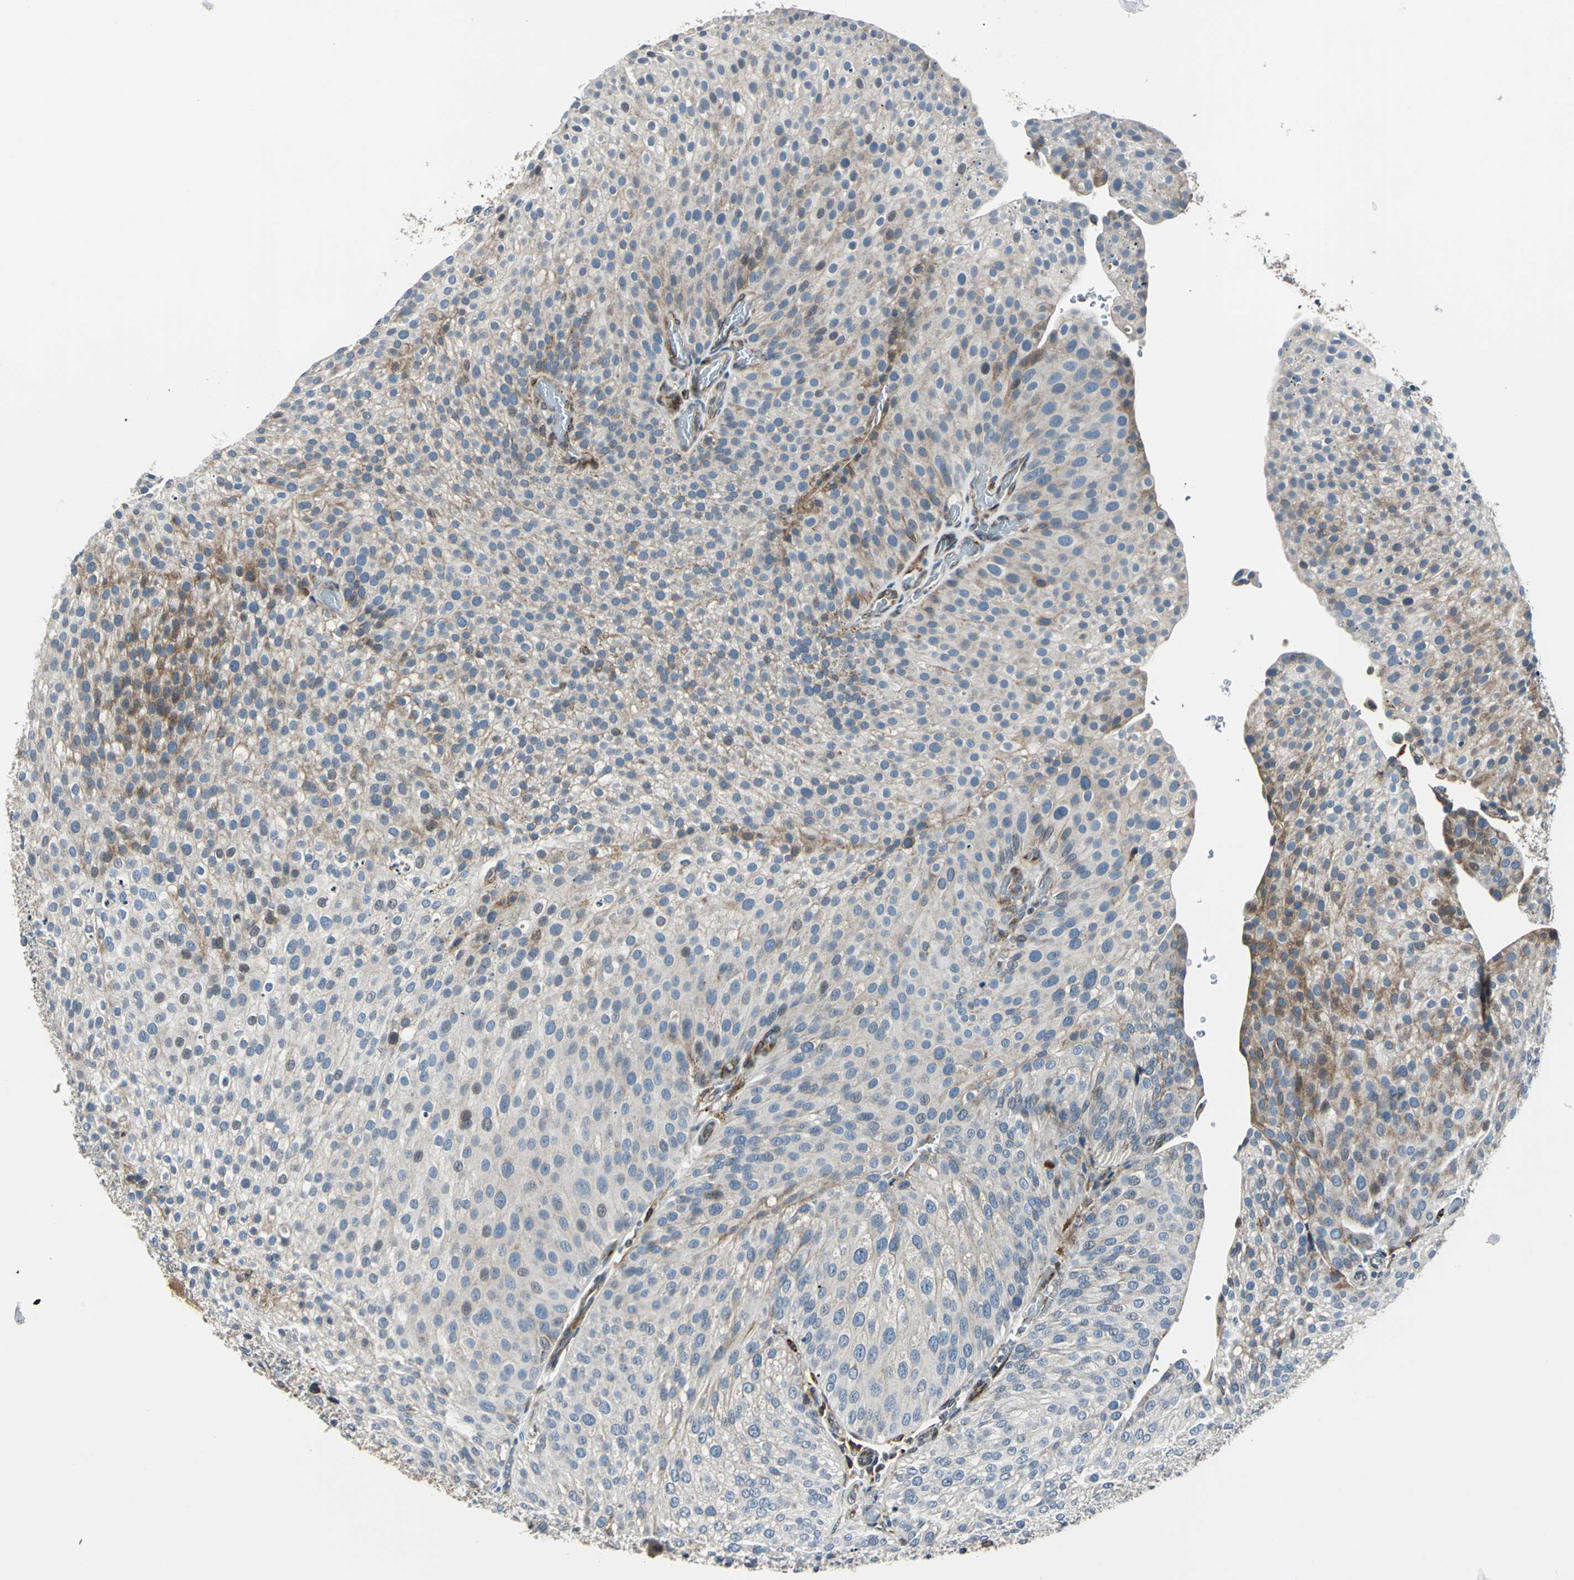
{"staining": {"intensity": "weak", "quantity": "25%-75%", "location": "cytoplasmic/membranous"}, "tissue": "urothelial cancer", "cell_type": "Tumor cells", "image_type": "cancer", "snomed": [{"axis": "morphology", "description": "Urothelial carcinoma, Low grade"}, {"axis": "topography", "description": "Smooth muscle"}, {"axis": "topography", "description": "Urinary bladder"}], "caption": "Immunohistochemical staining of human urothelial carcinoma (low-grade) shows low levels of weak cytoplasmic/membranous expression in approximately 25%-75% of tumor cells.", "gene": "HTATIP2", "patient": {"sex": "male", "age": 60}}